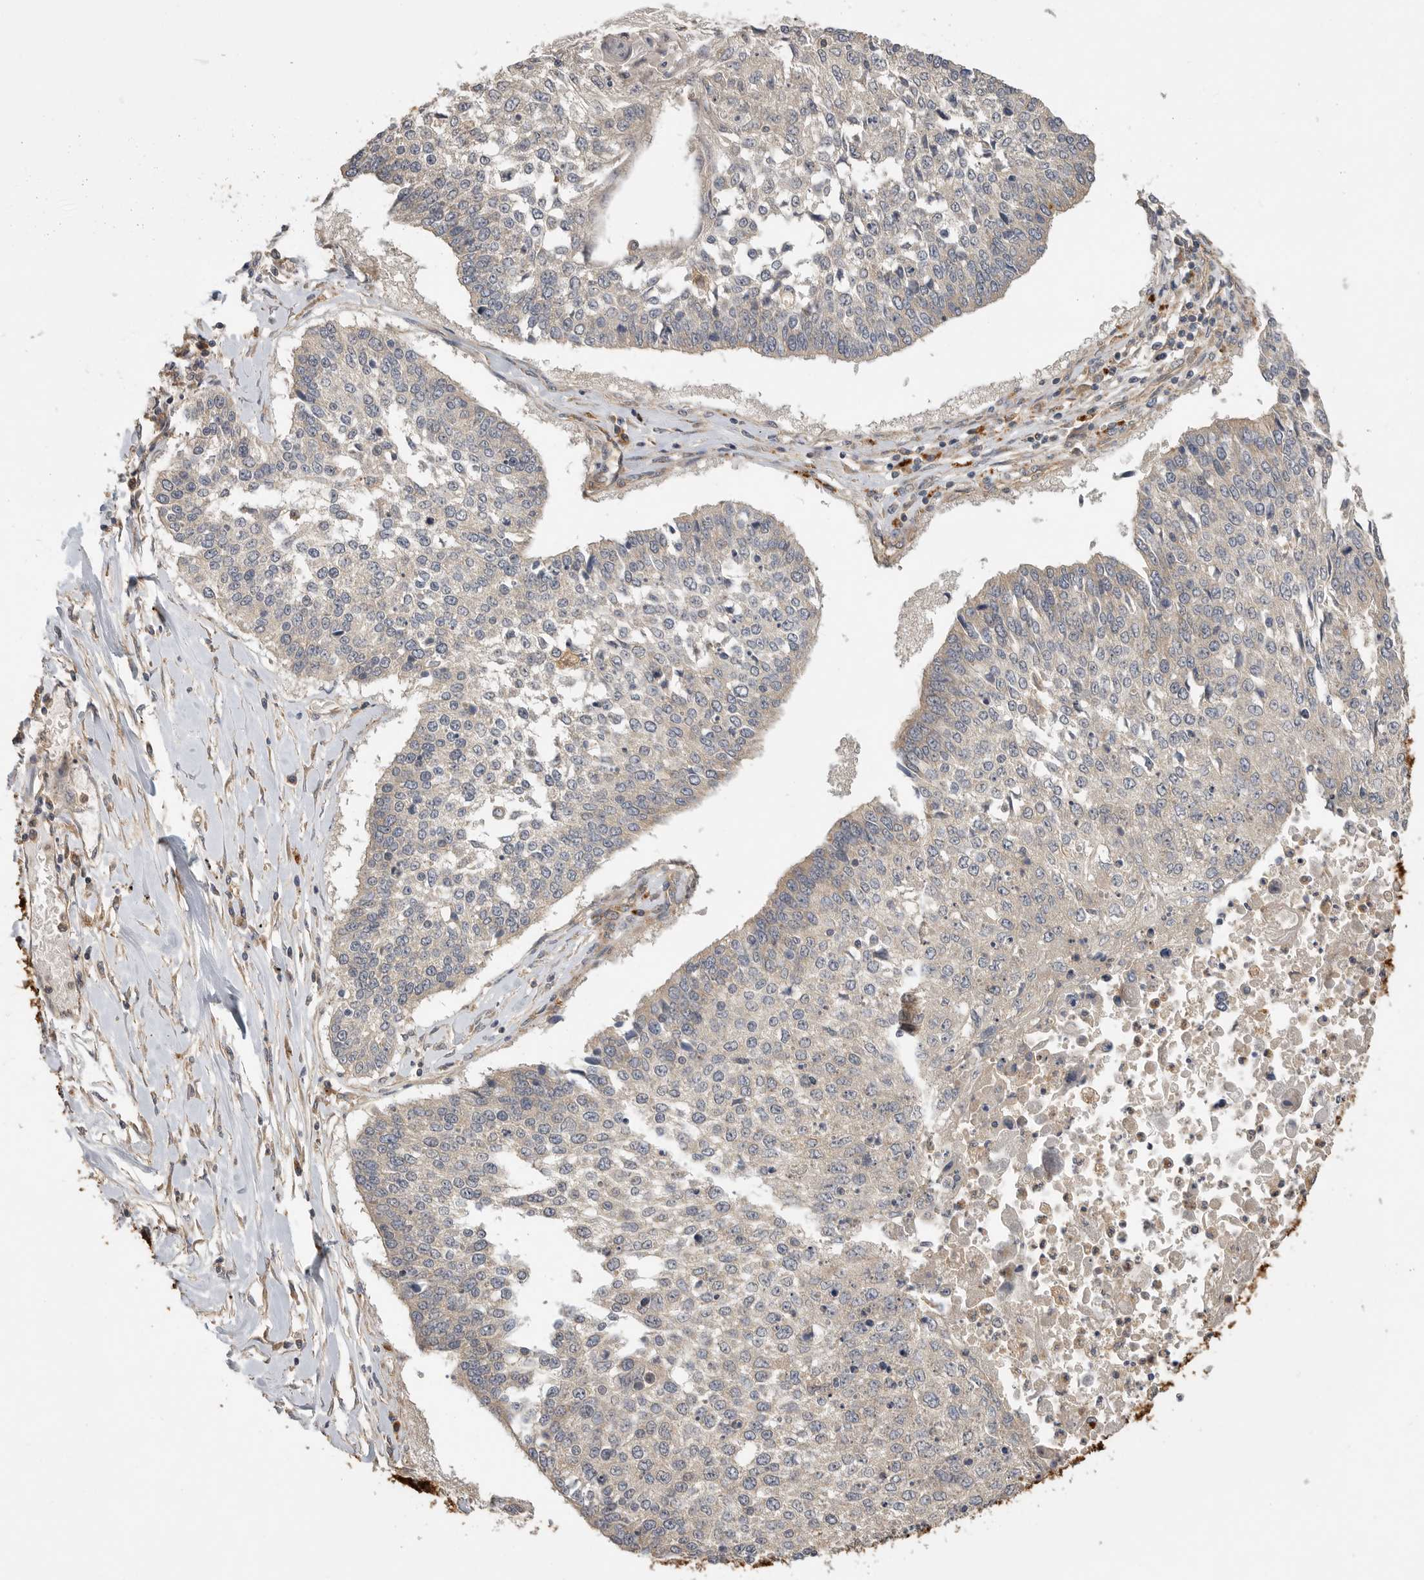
{"staining": {"intensity": "negative", "quantity": "none", "location": "none"}, "tissue": "lung cancer", "cell_type": "Tumor cells", "image_type": "cancer", "snomed": [{"axis": "morphology", "description": "Normal tissue, NOS"}, {"axis": "morphology", "description": "Squamous cell carcinoma, NOS"}, {"axis": "topography", "description": "Cartilage tissue"}, {"axis": "topography", "description": "Bronchus"}, {"axis": "topography", "description": "Lung"}, {"axis": "topography", "description": "Peripheral nerve tissue"}], "caption": "Histopathology image shows no protein positivity in tumor cells of lung cancer (squamous cell carcinoma) tissue. Brightfield microscopy of immunohistochemistry stained with DAB (3,3'-diaminobenzidine) (brown) and hematoxylin (blue), captured at high magnification.", "gene": "ZNF232", "patient": {"sex": "female", "age": 49}}